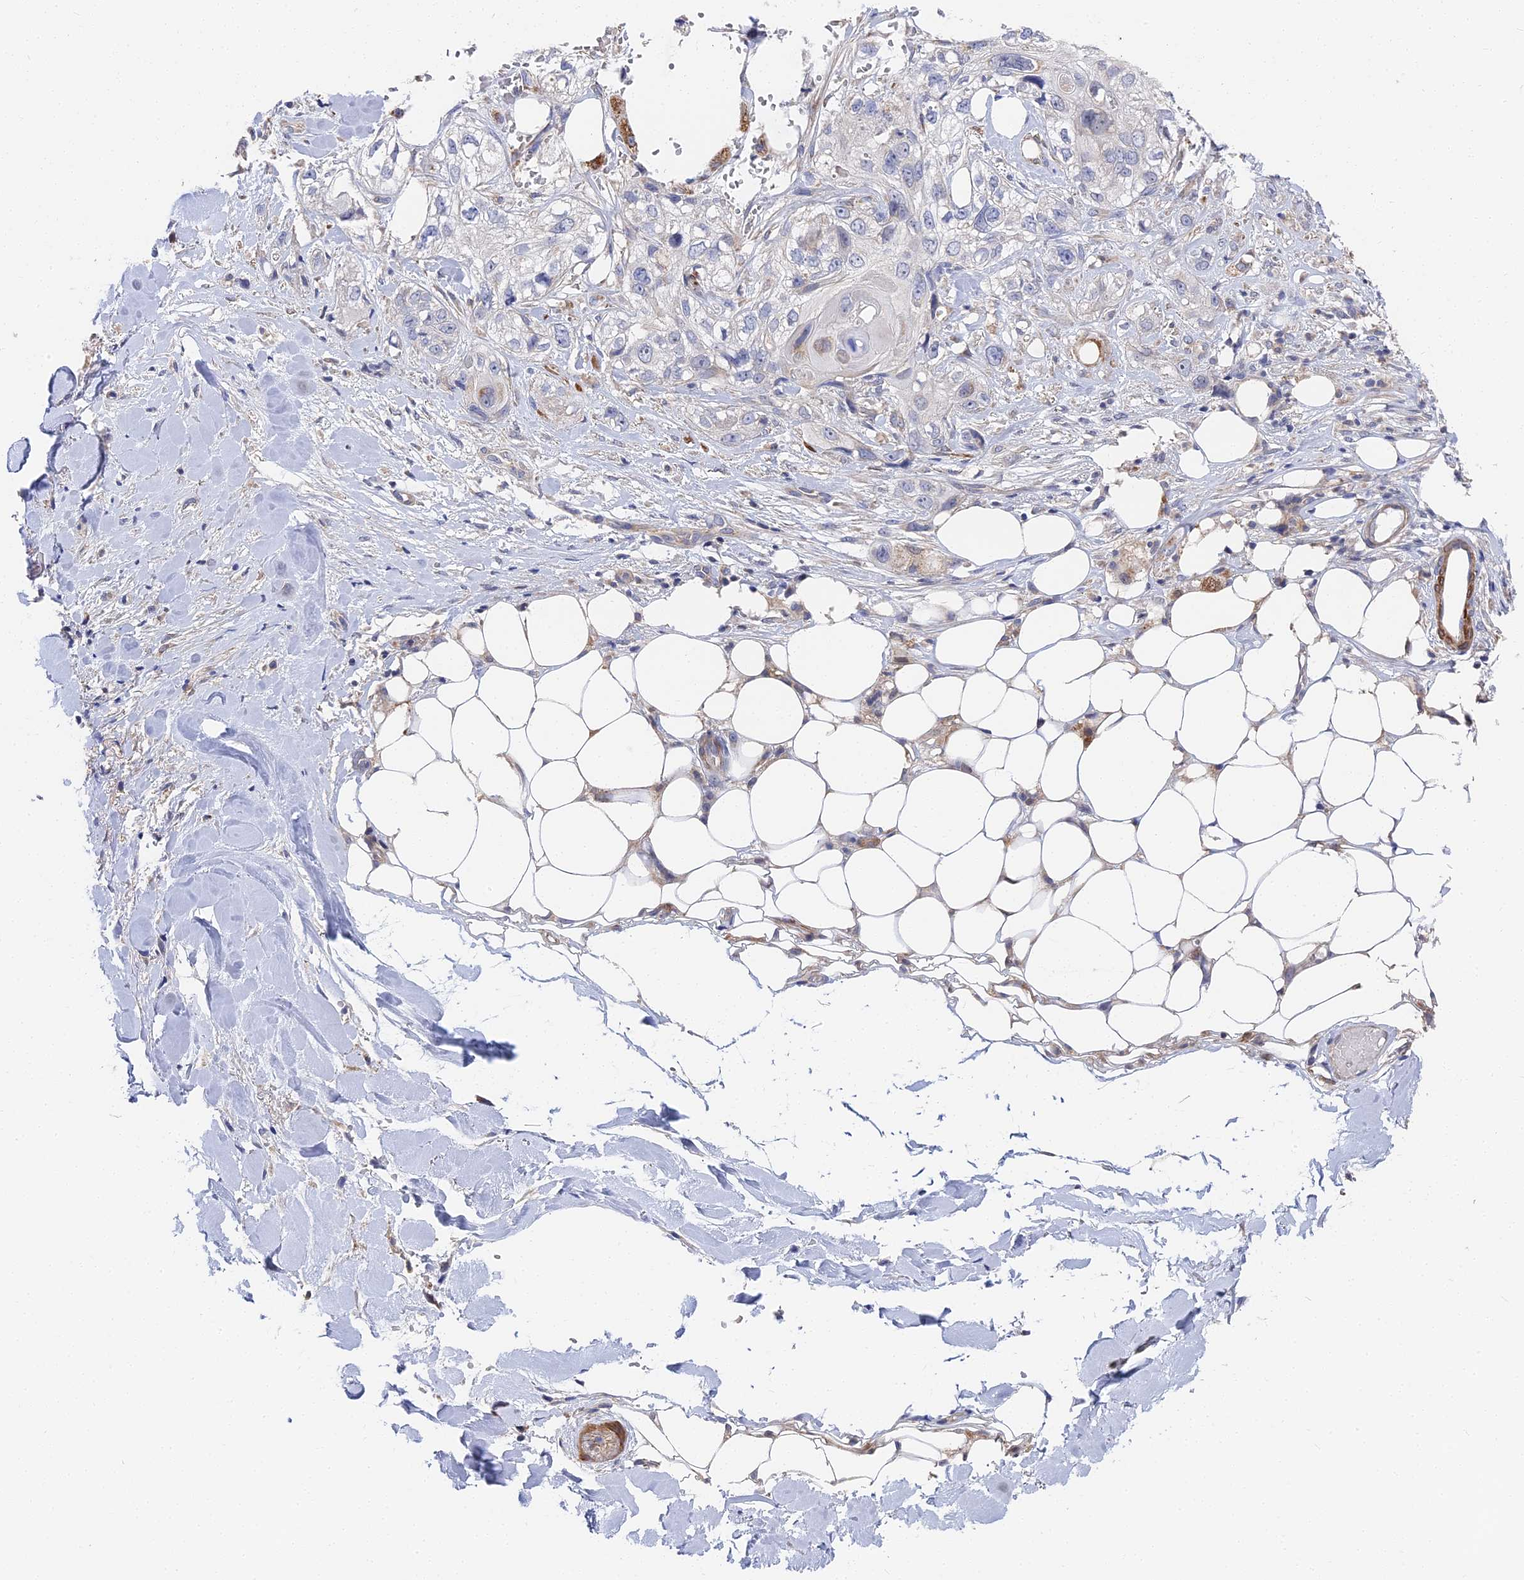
{"staining": {"intensity": "negative", "quantity": "none", "location": "none"}, "tissue": "skin cancer", "cell_type": "Tumor cells", "image_type": "cancer", "snomed": [{"axis": "morphology", "description": "Normal tissue, NOS"}, {"axis": "morphology", "description": "Squamous cell carcinoma, NOS"}, {"axis": "topography", "description": "Skin"}], "caption": "The image shows no significant expression in tumor cells of skin cancer. (DAB (3,3'-diaminobenzidine) IHC, high magnification).", "gene": "CCDC113", "patient": {"sex": "male", "age": 72}}